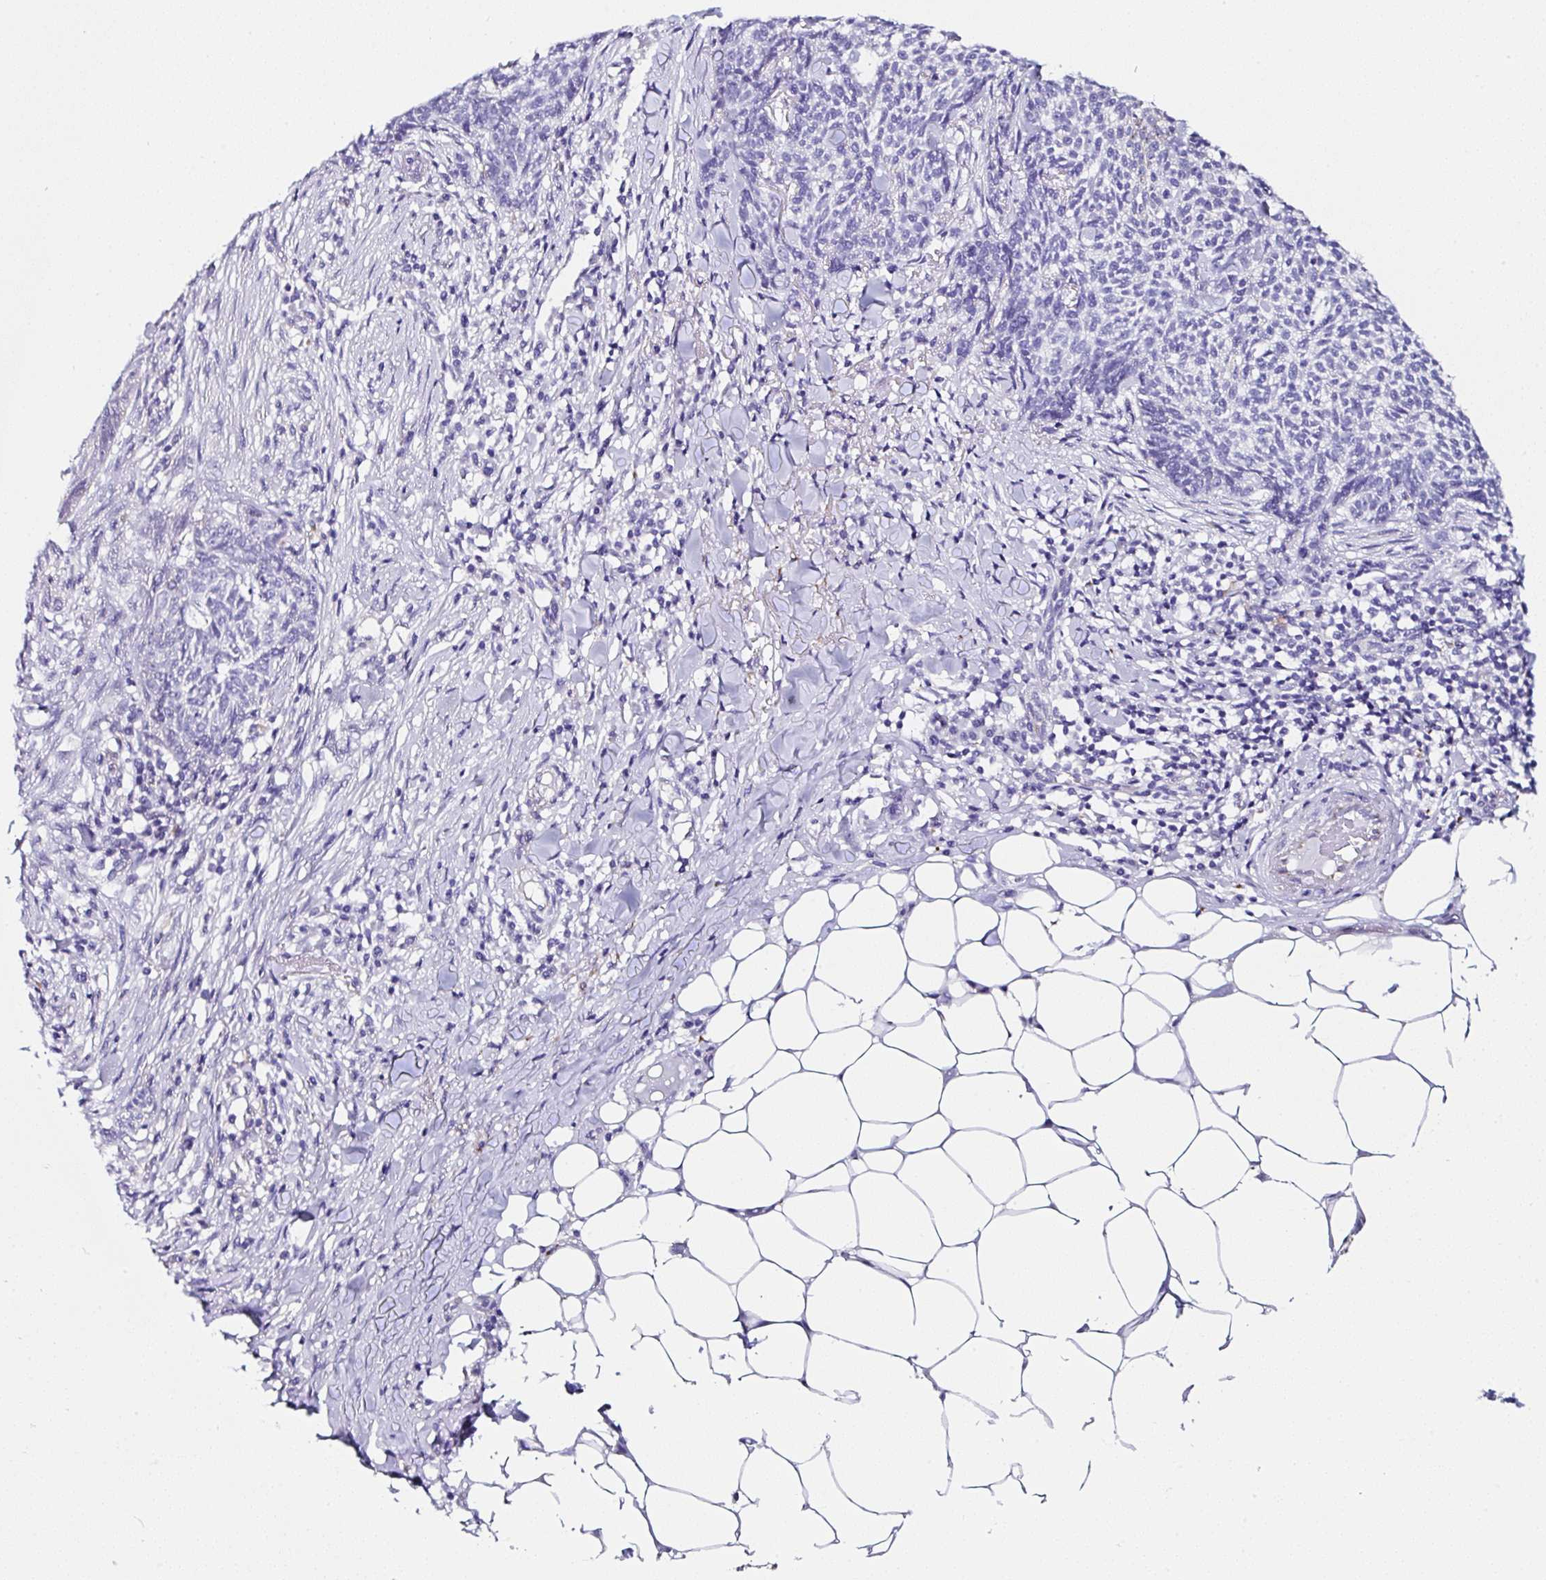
{"staining": {"intensity": "negative", "quantity": "none", "location": "none"}, "tissue": "skin cancer", "cell_type": "Tumor cells", "image_type": "cancer", "snomed": [{"axis": "morphology", "description": "Basal cell carcinoma"}, {"axis": "topography", "description": "Skin"}], "caption": "Basal cell carcinoma (skin) was stained to show a protein in brown. There is no significant staining in tumor cells.", "gene": "TMPRSS11E", "patient": {"sex": "female", "age": 93}}